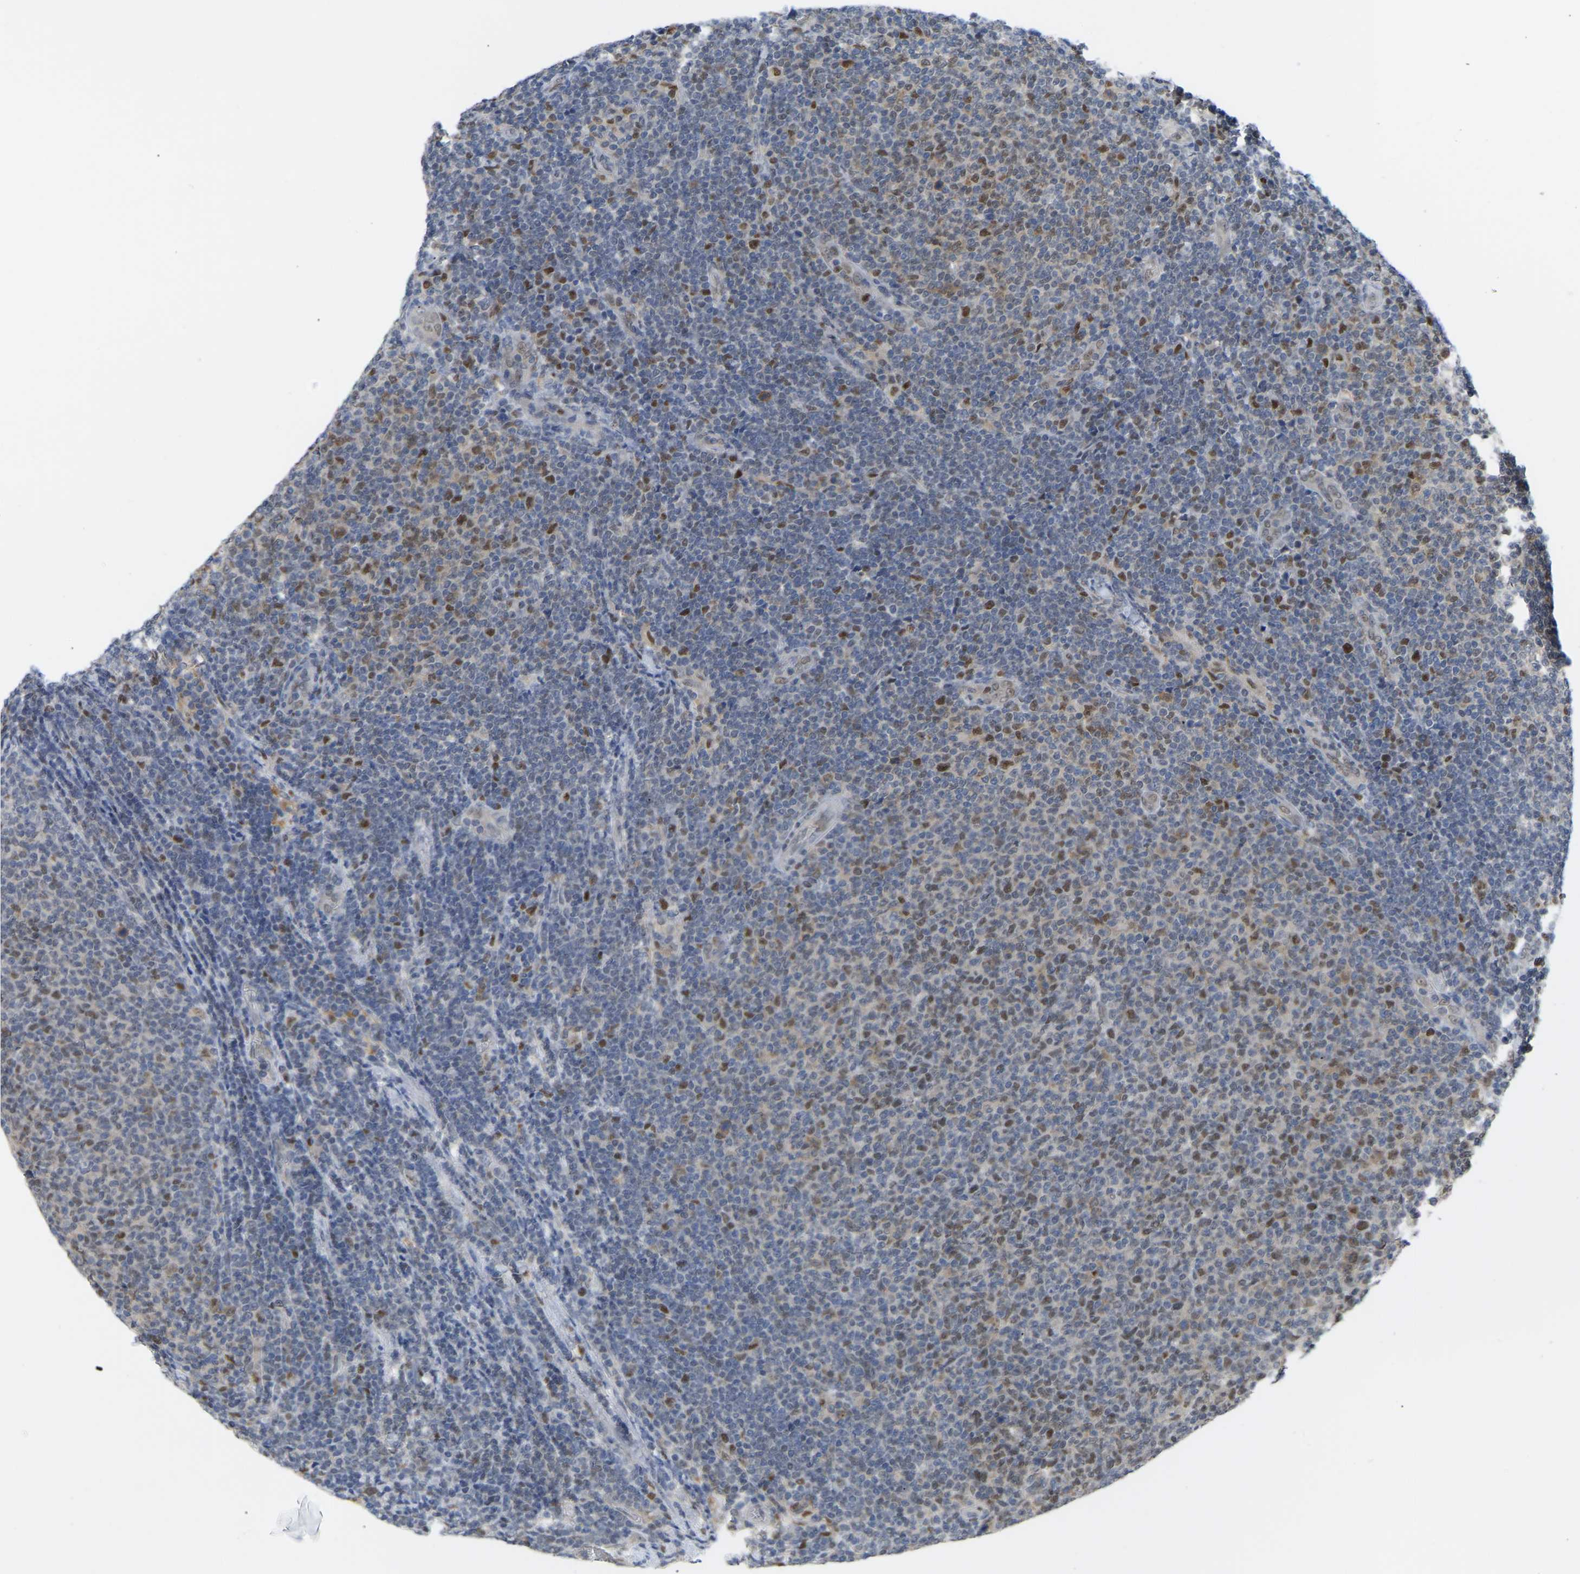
{"staining": {"intensity": "moderate", "quantity": "<25%", "location": "nuclear"}, "tissue": "lymphoma", "cell_type": "Tumor cells", "image_type": "cancer", "snomed": [{"axis": "morphology", "description": "Malignant lymphoma, non-Hodgkin's type, Low grade"}, {"axis": "topography", "description": "Lymph node"}], "caption": "Lymphoma stained with a protein marker exhibits moderate staining in tumor cells.", "gene": "KLRG2", "patient": {"sex": "male", "age": 66}}